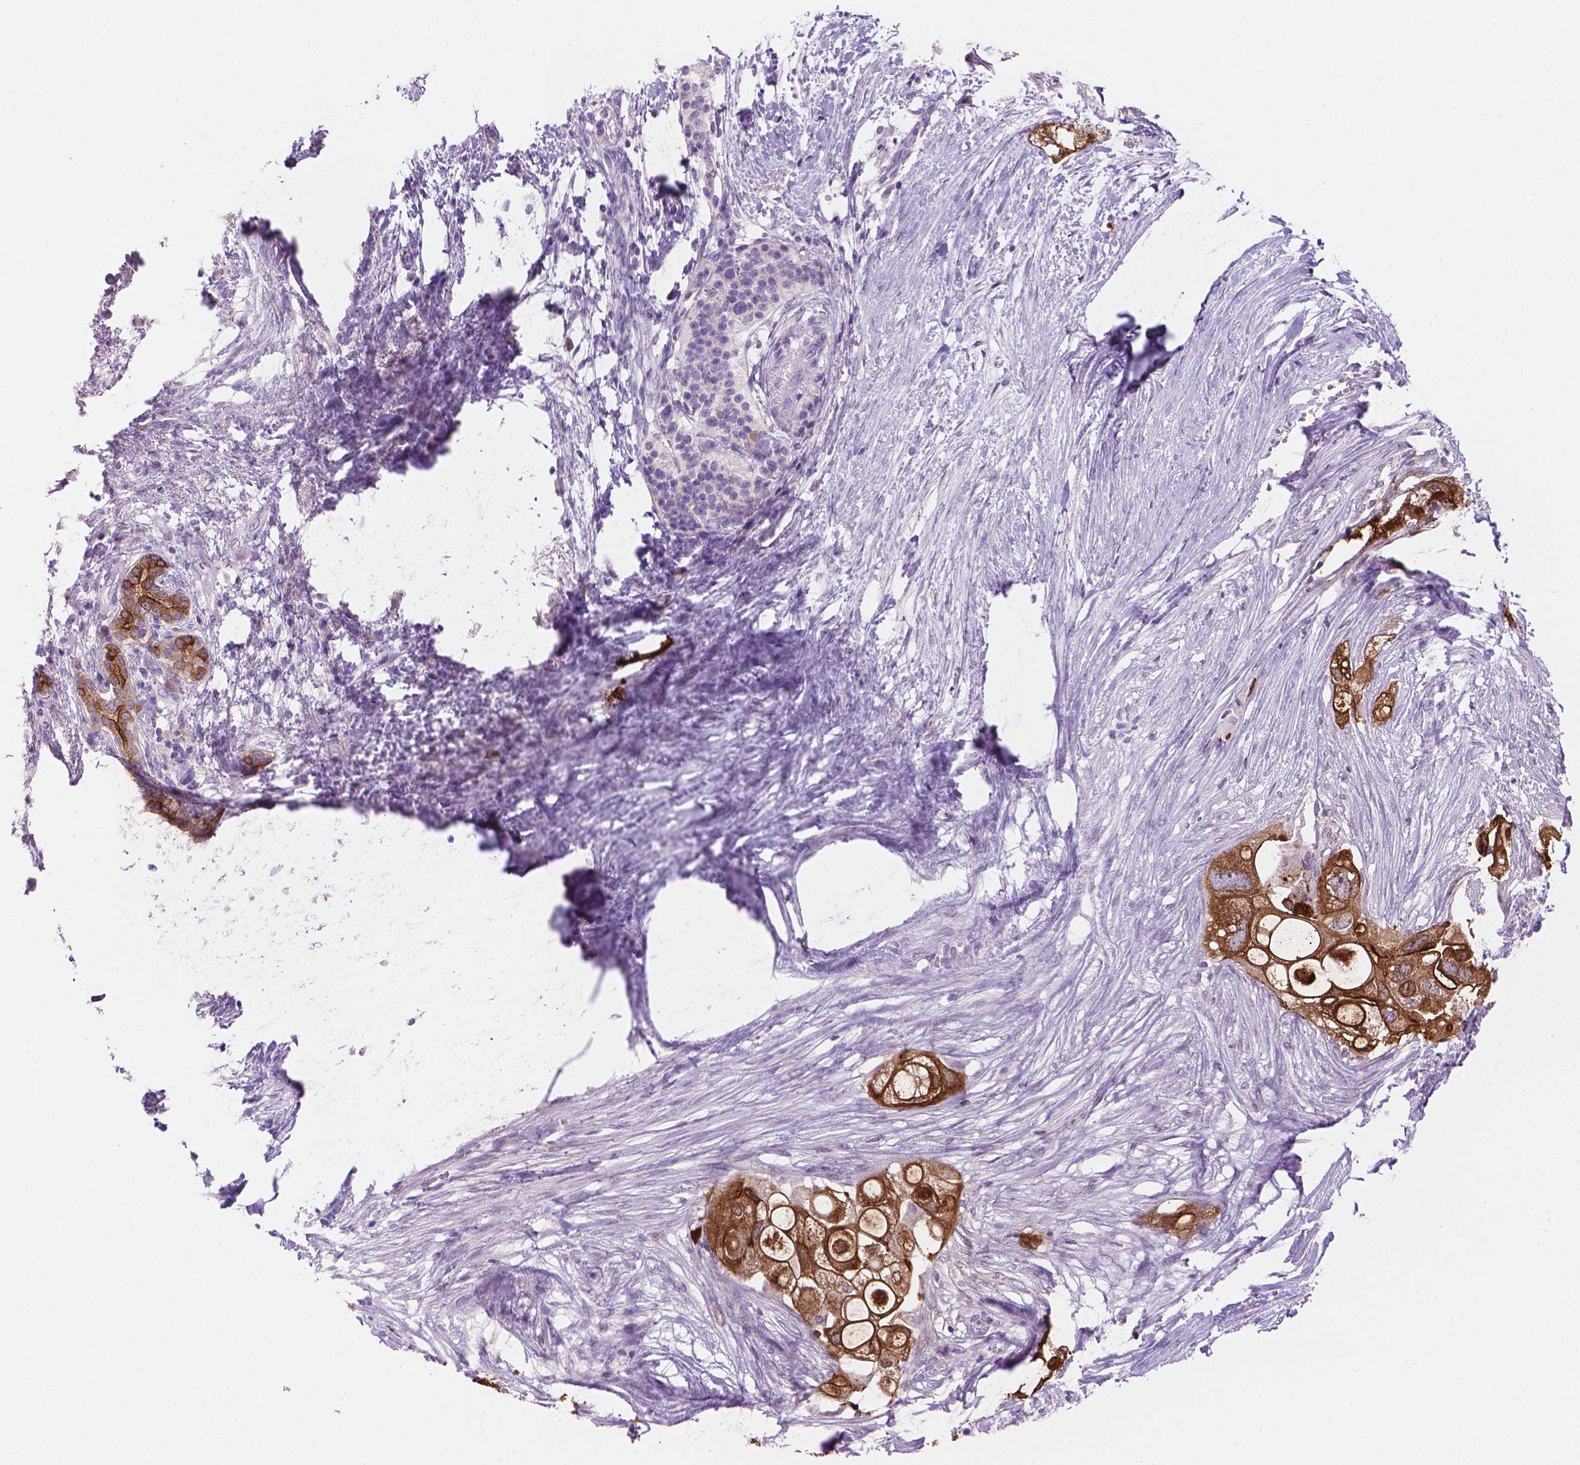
{"staining": {"intensity": "strong", "quantity": ">75%", "location": "cytoplasmic/membranous"}, "tissue": "pancreatic cancer", "cell_type": "Tumor cells", "image_type": "cancer", "snomed": [{"axis": "morphology", "description": "Adenocarcinoma, NOS"}, {"axis": "topography", "description": "Pancreas"}], "caption": "About >75% of tumor cells in human adenocarcinoma (pancreatic) demonstrate strong cytoplasmic/membranous protein positivity as visualized by brown immunohistochemical staining.", "gene": "MUC1", "patient": {"sex": "female", "age": 72}}